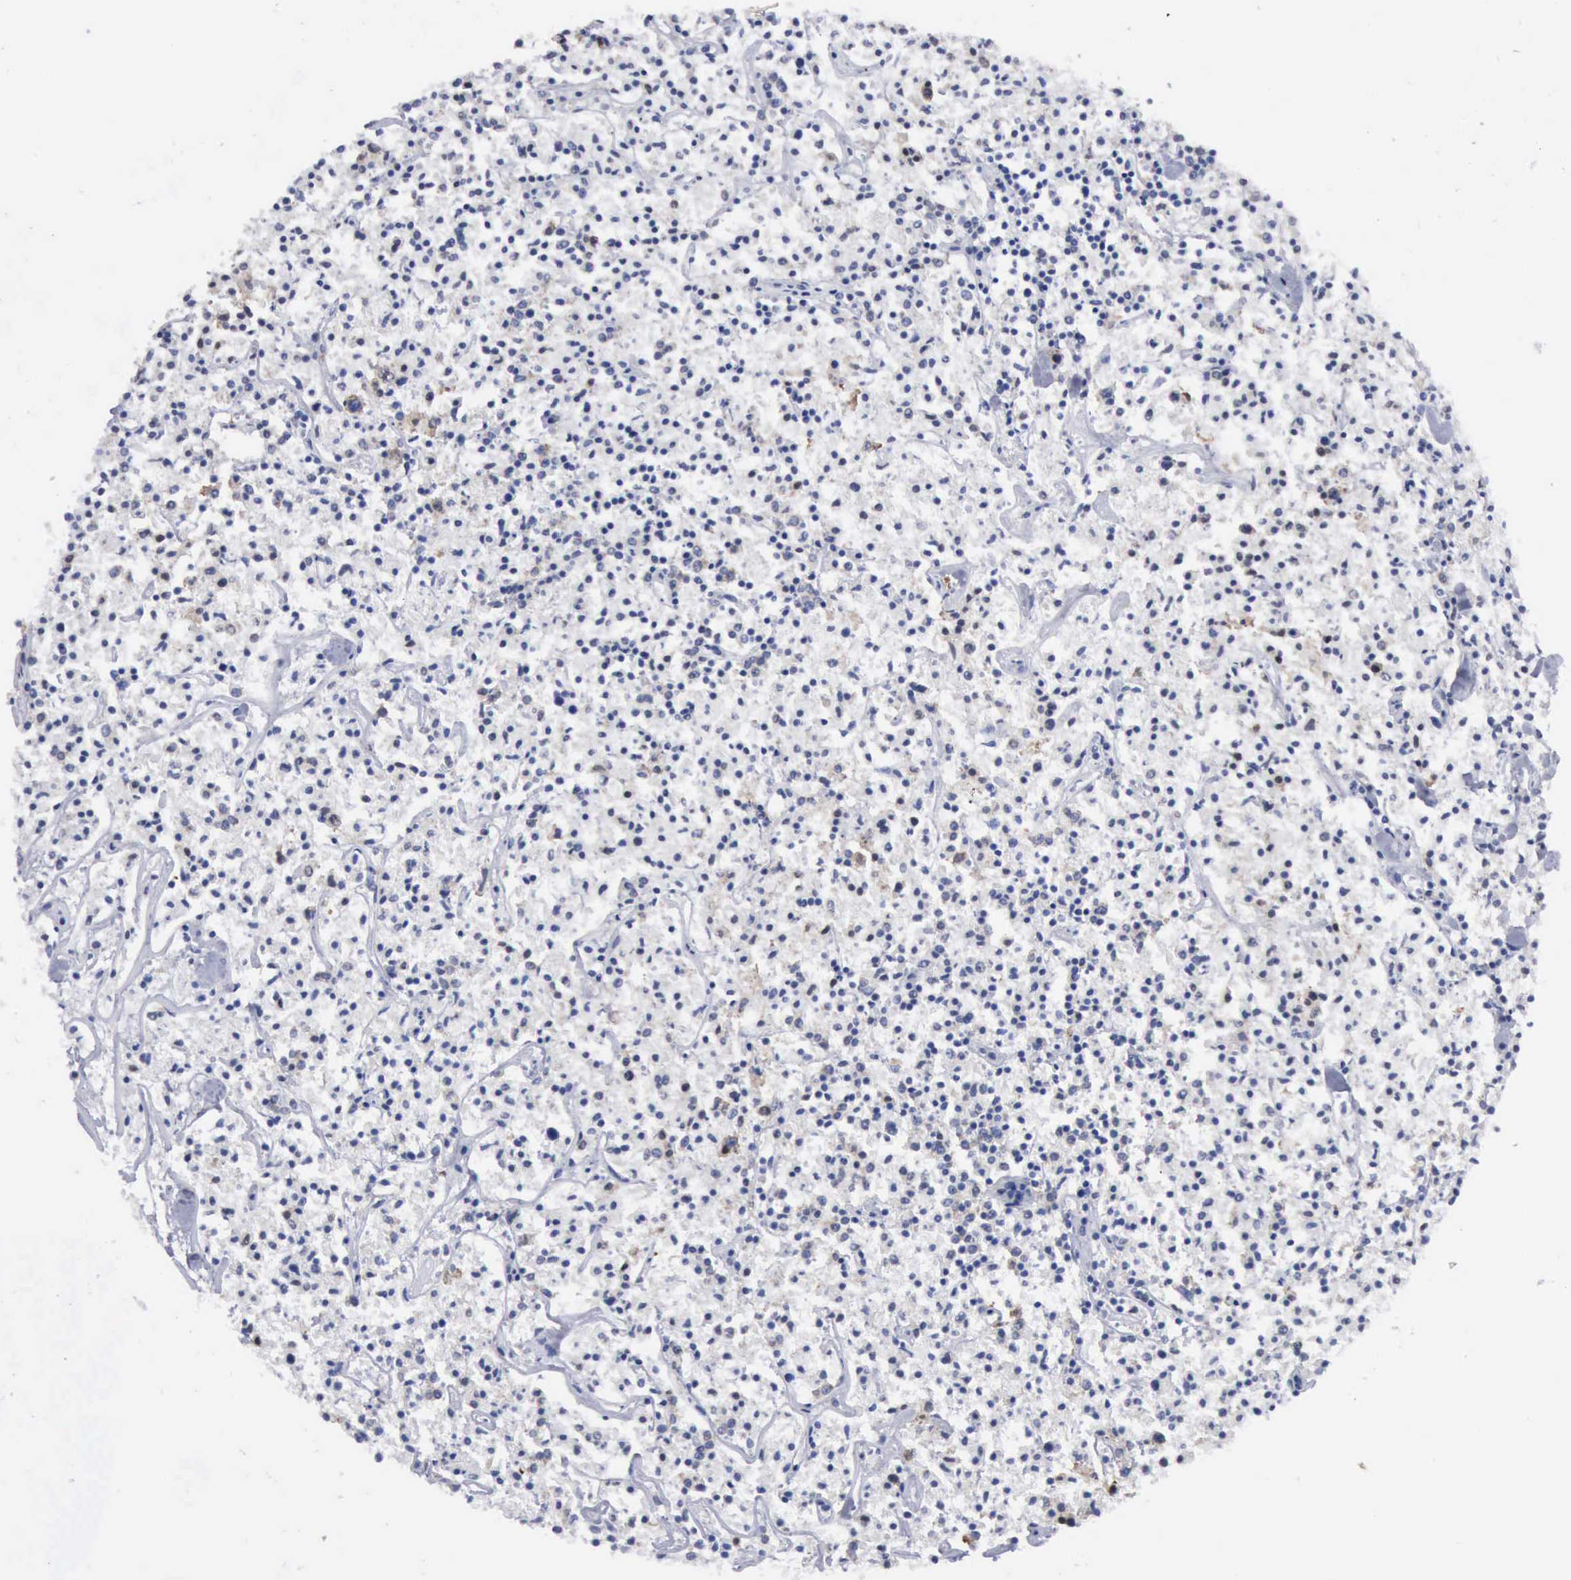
{"staining": {"intensity": "negative", "quantity": "none", "location": "none"}, "tissue": "lymphoma", "cell_type": "Tumor cells", "image_type": "cancer", "snomed": [{"axis": "morphology", "description": "Malignant lymphoma, non-Hodgkin's type, Low grade"}, {"axis": "topography", "description": "Small intestine"}], "caption": "Immunohistochemistry micrograph of neoplastic tissue: human lymphoma stained with DAB exhibits no significant protein staining in tumor cells.", "gene": "TXLNG", "patient": {"sex": "female", "age": 59}}